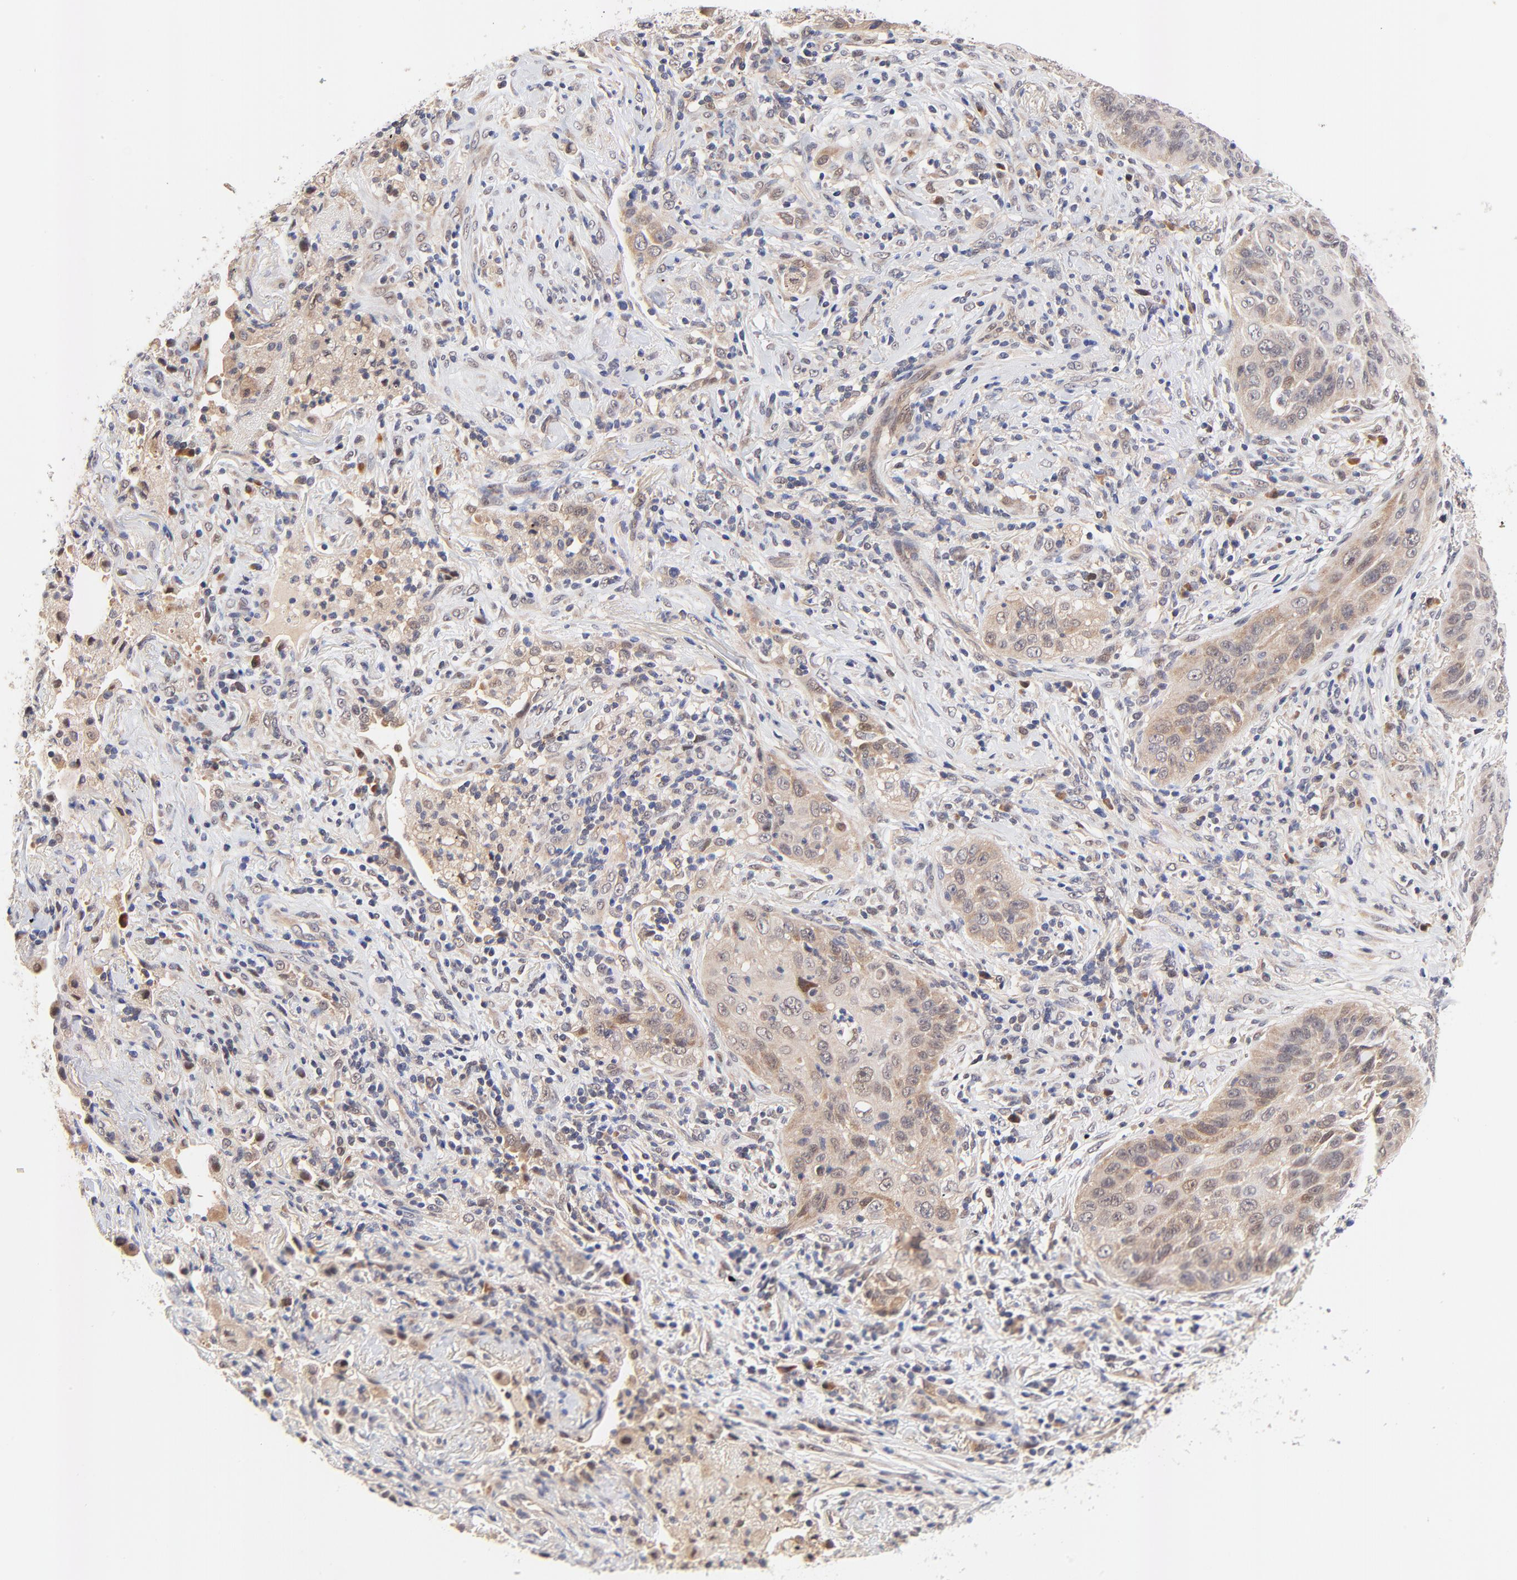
{"staining": {"intensity": "weak", "quantity": ">75%", "location": "cytoplasmic/membranous,nuclear"}, "tissue": "lung cancer", "cell_type": "Tumor cells", "image_type": "cancer", "snomed": [{"axis": "morphology", "description": "Squamous cell carcinoma, NOS"}, {"axis": "topography", "description": "Lung"}], "caption": "Human squamous cell carcinoma (lung) stained with a brown dye displays weak cytoplasmic/membranous and nuclear positive staining in approximately >75% of tumor cells.", "gene": "TXNL1", "patient": {"sex": "female", "age": 67}}